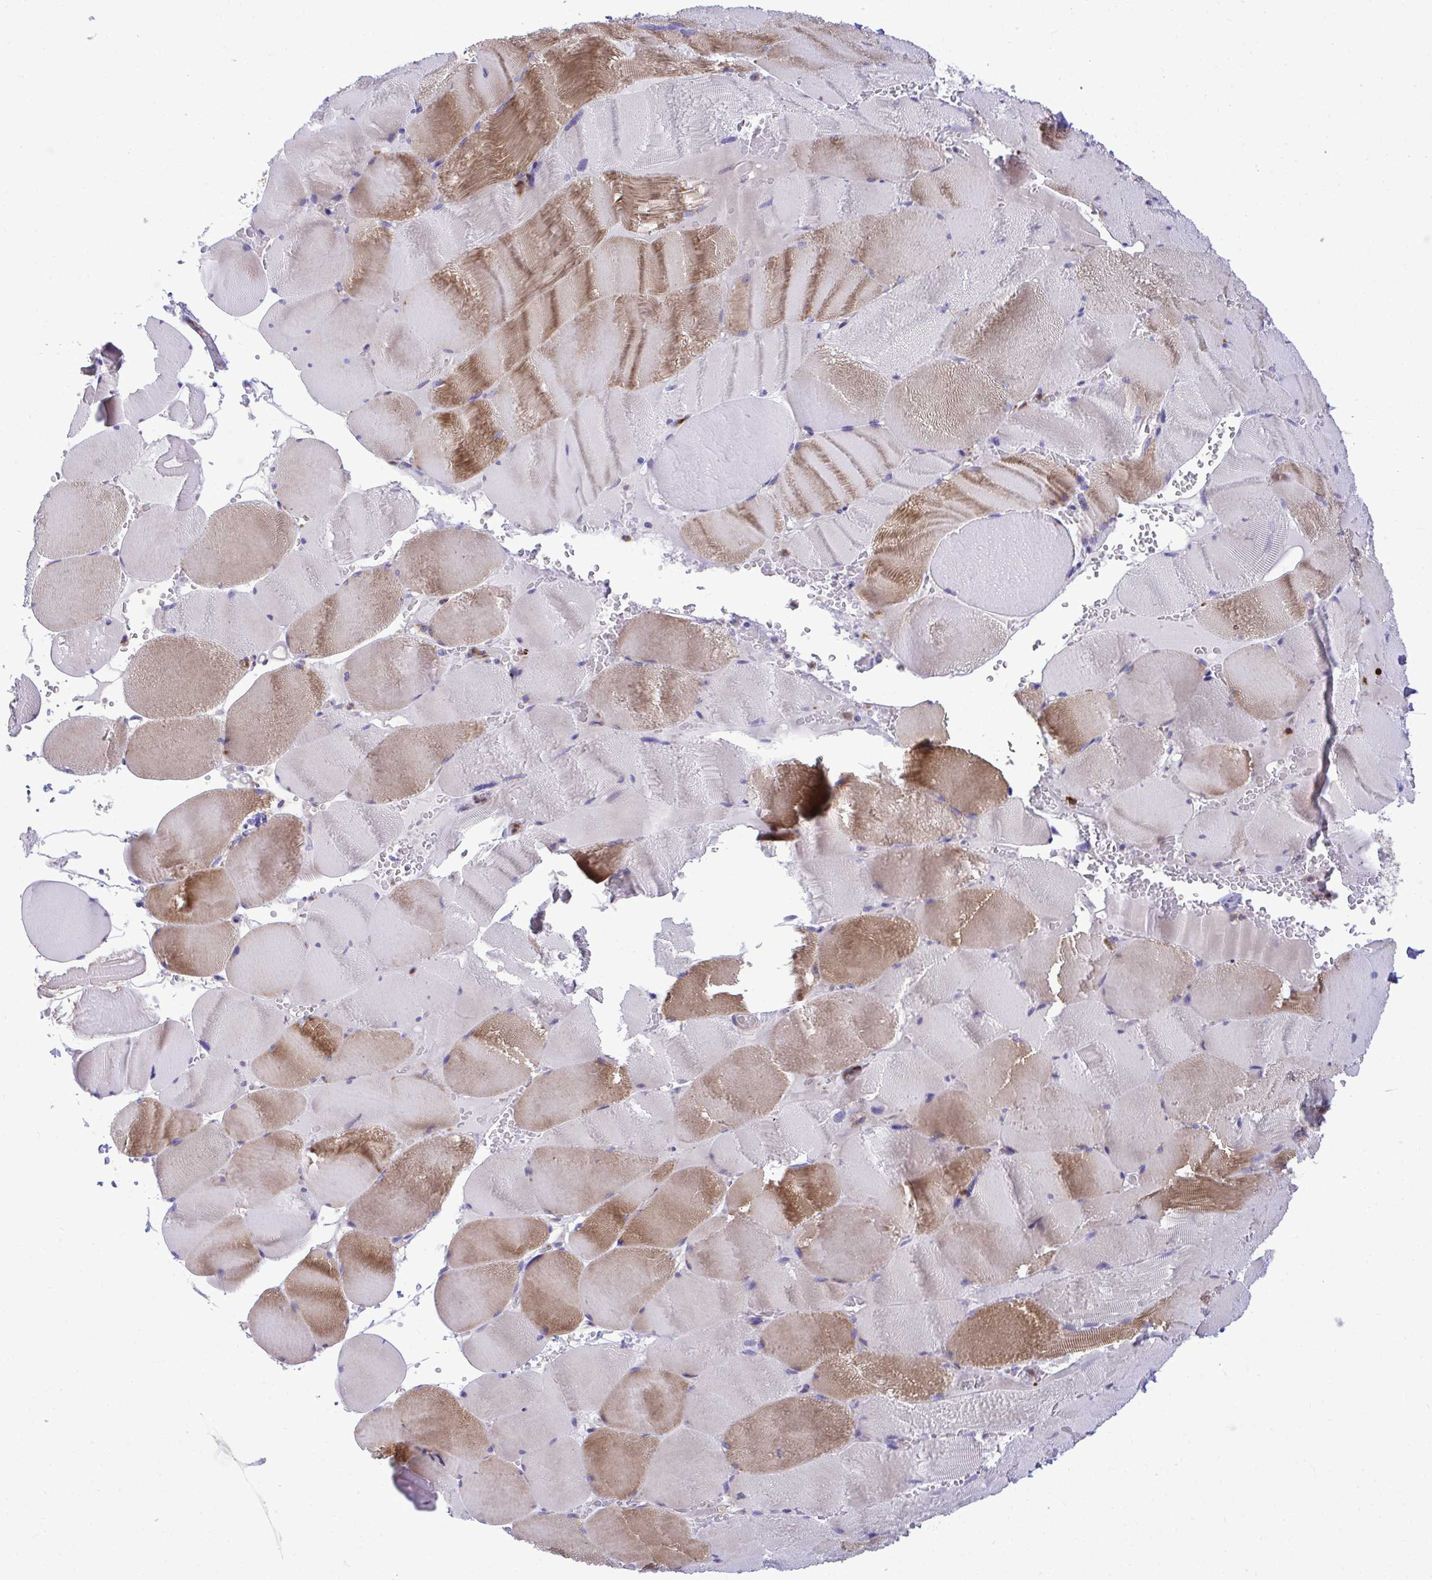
{"staining": {"intensity": "moderate", "quantity": "25%-75%", "location": "cytoplasmic/membranous"}, "tissue": "skeletal muscle", "cell_type": "Myocytes", "image_type": "normal", "snomed": [{"axis": "morphology", "description": "Normal tissue, NOS"}, {"axis": "topography", "description": "Skeletal muscle"}, {"axis": "topography", "description": "Head-Neck"}], "caption": "A histopathology image of human skeletal muscle stained for a protein displays moderate cytoplasmic/membranous brown staining in myocytes.", "gene": "MRPS16", "patient": {"sex": "male", "age": 66}}